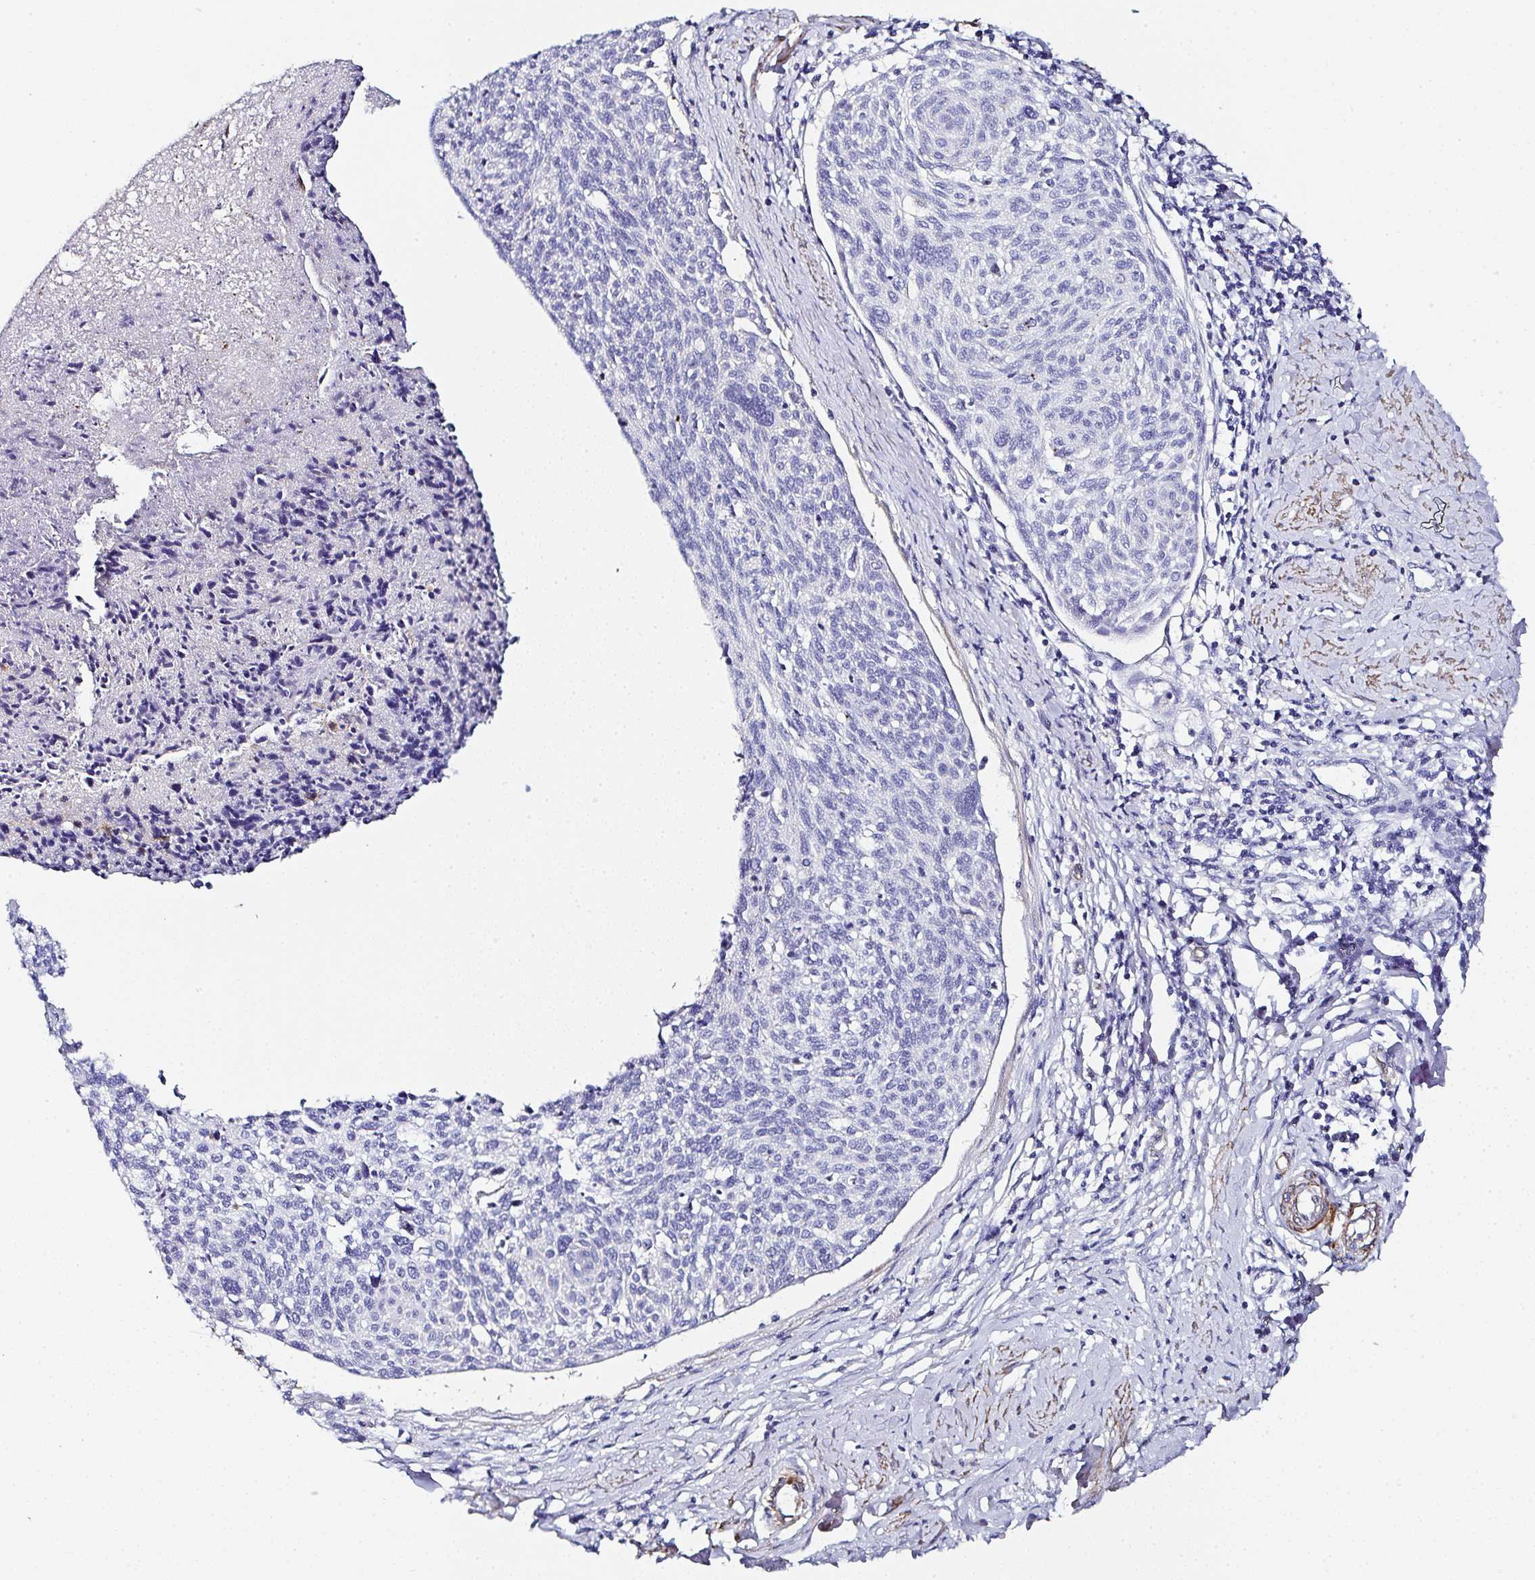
{"staining": {"intensity": "negative", "quantity": "none", "location": "none"}, "tissue": "cervical cancer", "cell_type": "Tumor cells", "image_type": "cancer", "snomed": [{"axis": "morphology", "description": "Squamous cell carcinoma, NOS"}, {"axis": "topography", "description": "Cervix"}], "caption": "High magnification brightfield microscopy of squamous cell carcinoma (cervical) stained with DAB (3,3'-diaminobenzidine) (brown) and counterstained with hematoxylin (blue): tumor cells show no significant expression.", "gene": "PPFIA4", "patient": {"sex": "female", "age": 49}}